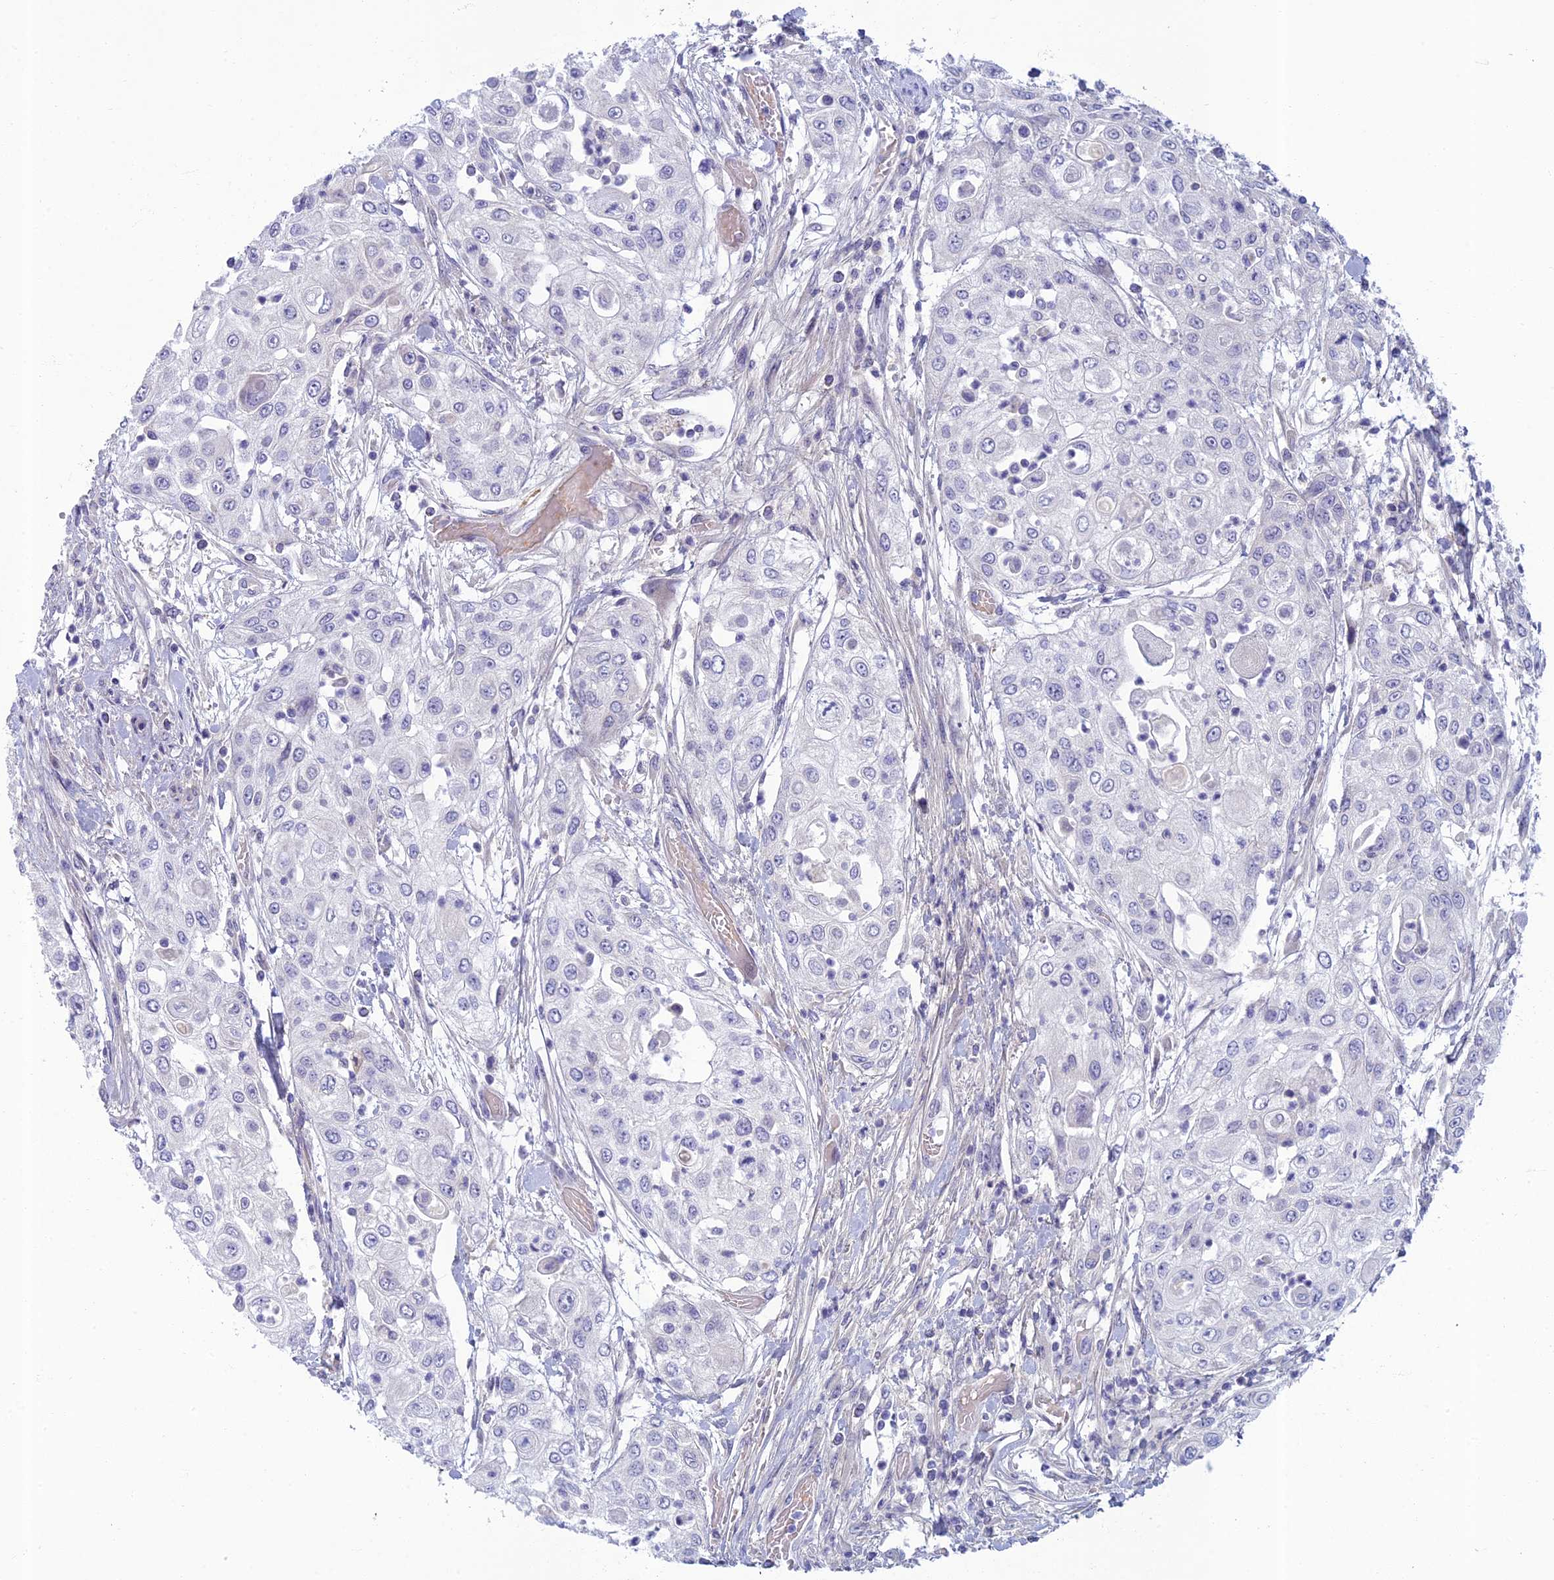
{"staining": {"intensity": "negative", "quantity": "none", "location": "none"}, "tissue": "urothelial cancer", "cell_type": "Tumor cells", "image_type": "cancer", "snomed": [{"axis": "morphology", "description": "Urothelial carcinoma, High grade"}, {"axis": "topography", "description": "Urinary bladder"}], "caption": "The image exhibits no significant positivity in tumor cells of urothelial cancer.", "gene": "SLC25A41", "patient": {"sex": "female", "age": 79}}